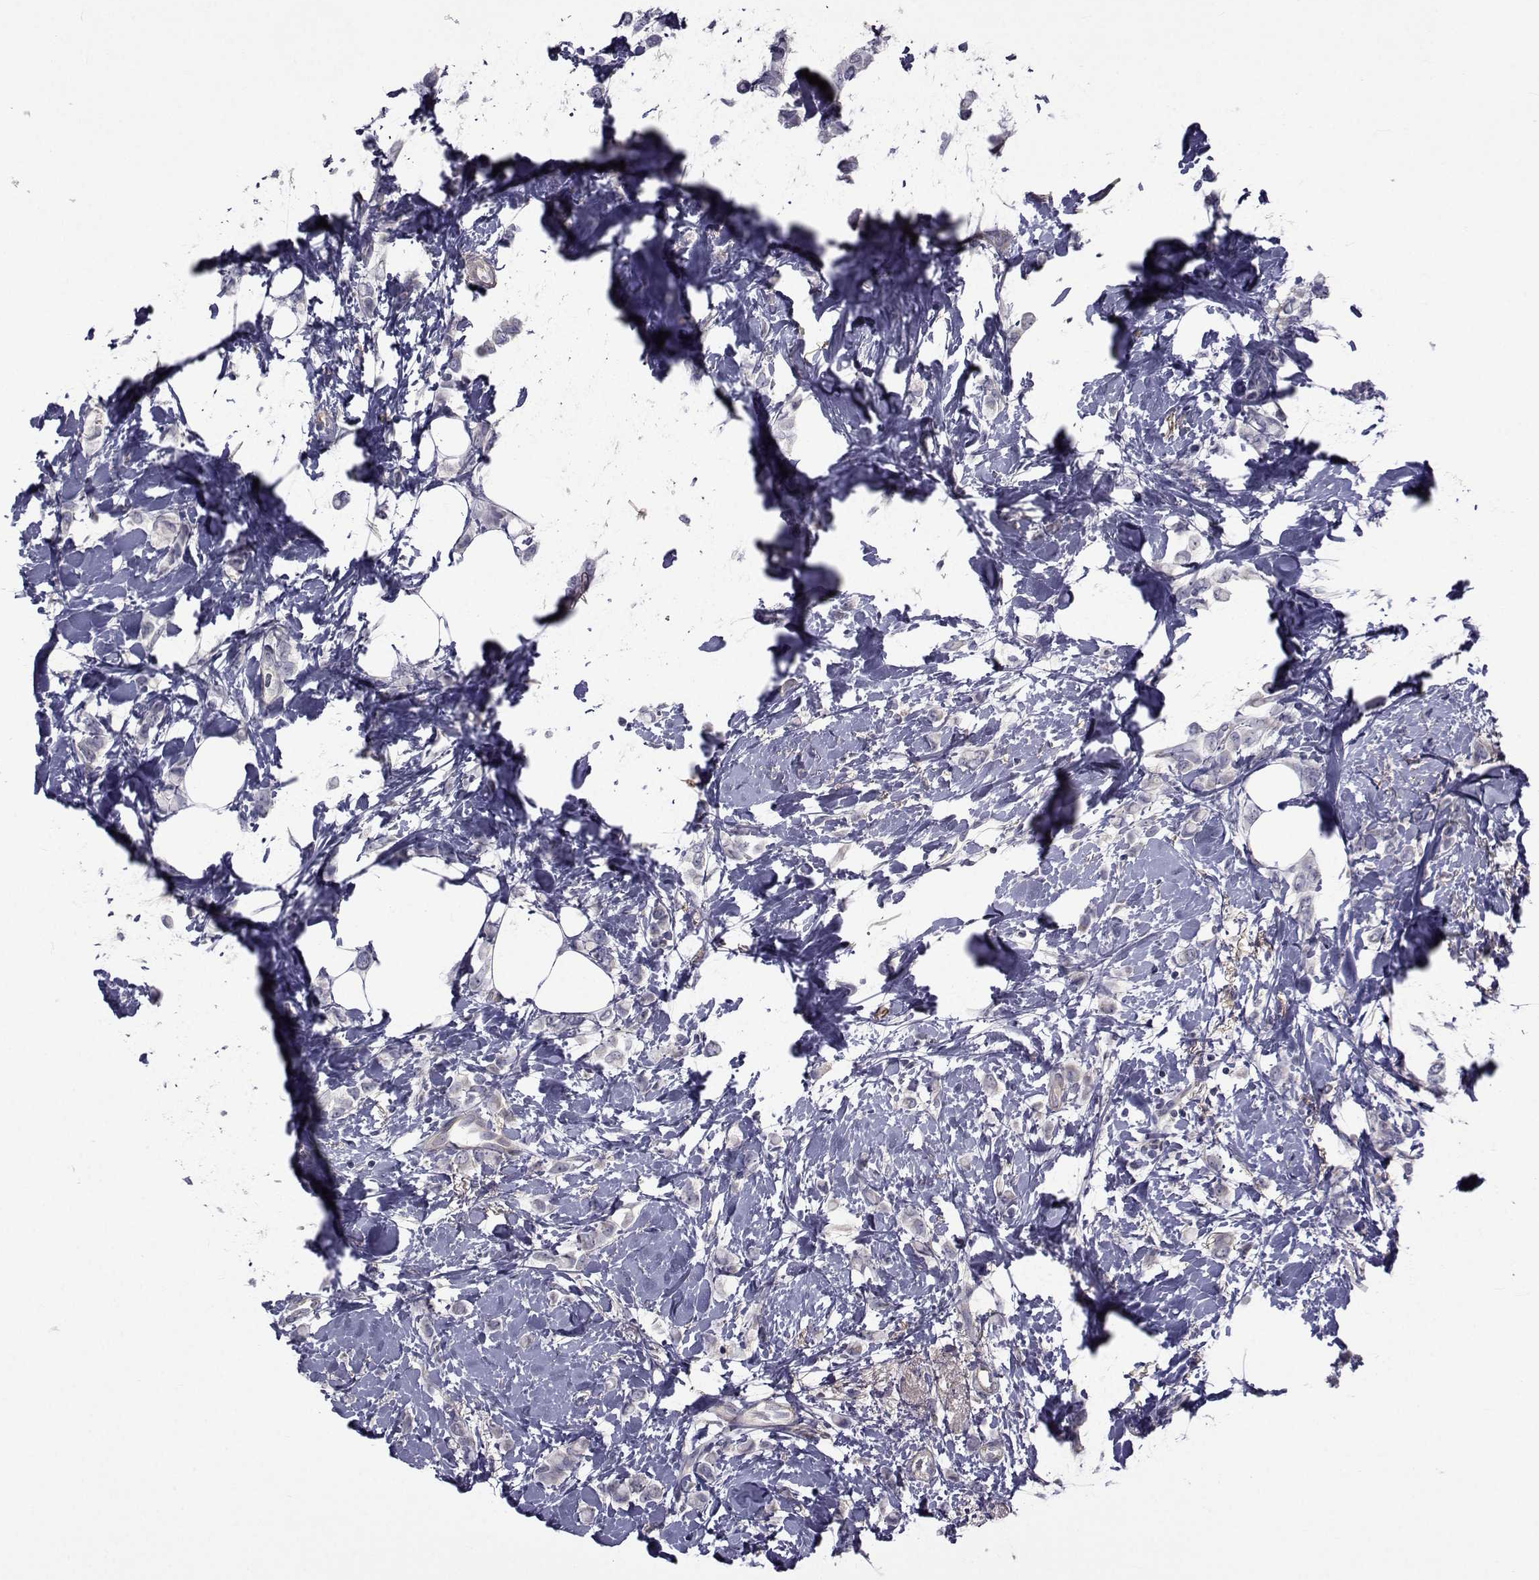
{"staining": {"intensity": "negative", "quantity": "none", "location": "none"}, "tissue": "breast cancer", "cell_type": "Tumor cells", "image_type": "cancer", "snomed": [{"axis": "morphology", "description": "Lobular carcinoma"}, {"axis": "topography", "description": "Breast"}], "caption": "IHC photomicrograph of neoplastic tissue: human breast lobular carcinoma stained with DAB (3,3'-diaminobenzidine) demonstrates no significant protein staining in tumor cells.", "gene": "CFAP74", "patient": {"sex": "female", "age": 66}}